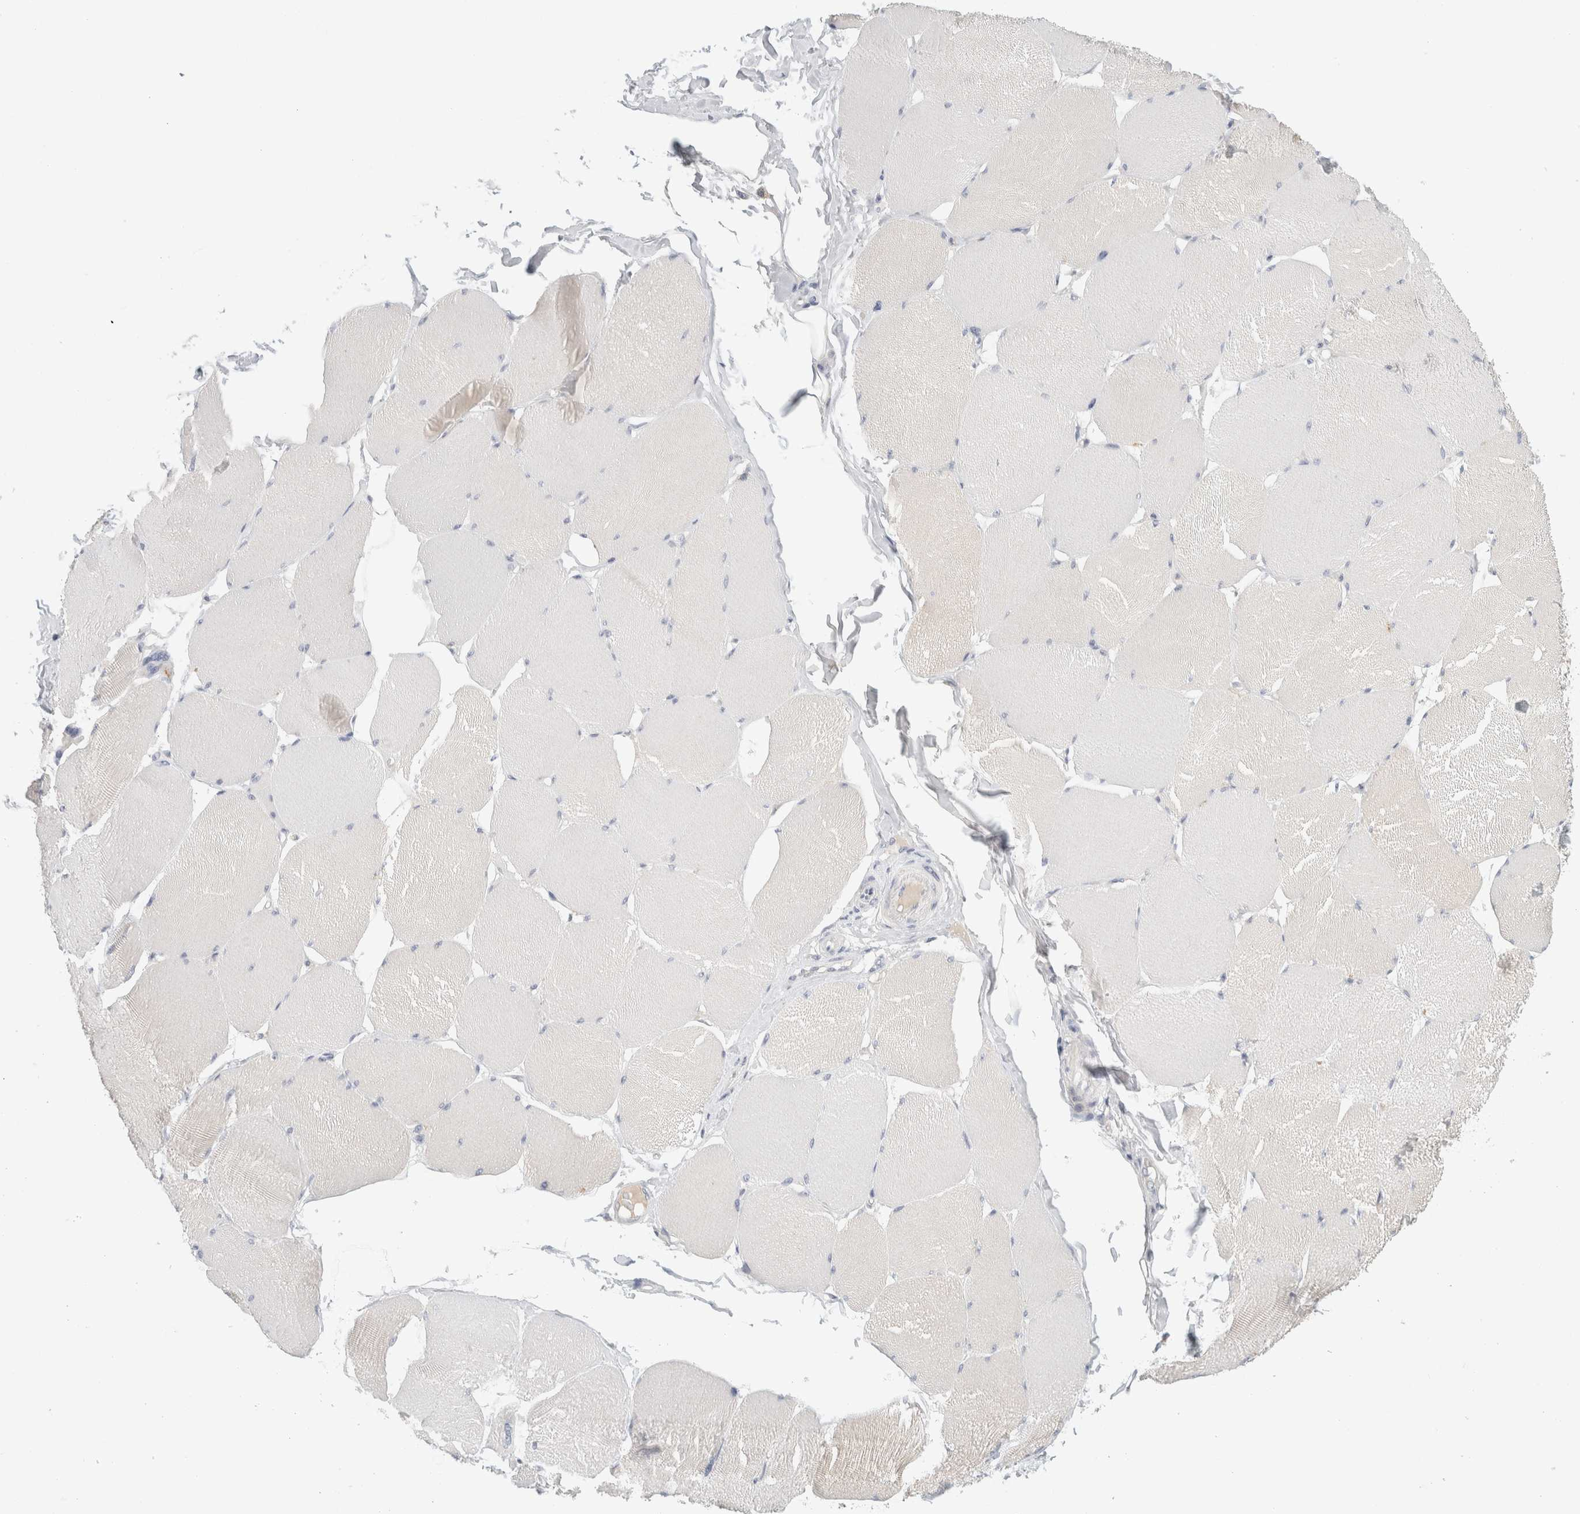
{"staining": {"intensity": "weak", "quantity": "25%-75%", "location": "cytoplasmic/membranous"}, "tissue": "skeletal muscle", "cell_type": "Myocytes", "image_type": "normal", "snomed": [{"axis": "morphology", "description": "Normal tissue, NOS"}, {"axis": "topography", "description": "Skin"}, {"axis": "topography", "description": "Skeletal muscle"}], "caption": "High-magnification brightfield microscopy of normal skeletal muscle stained with DAB (brown) and counterstained with hematoxylin (blue). myocytes exhibit weak cytoplasmic/membranous expression is appreciated in approximately25%-75% of cells. Immunohistochemistry stains the protein in brown and the nuclei are stained blue.", "gene": "STK31", "patient": {"sex": "male", "age": 83}}